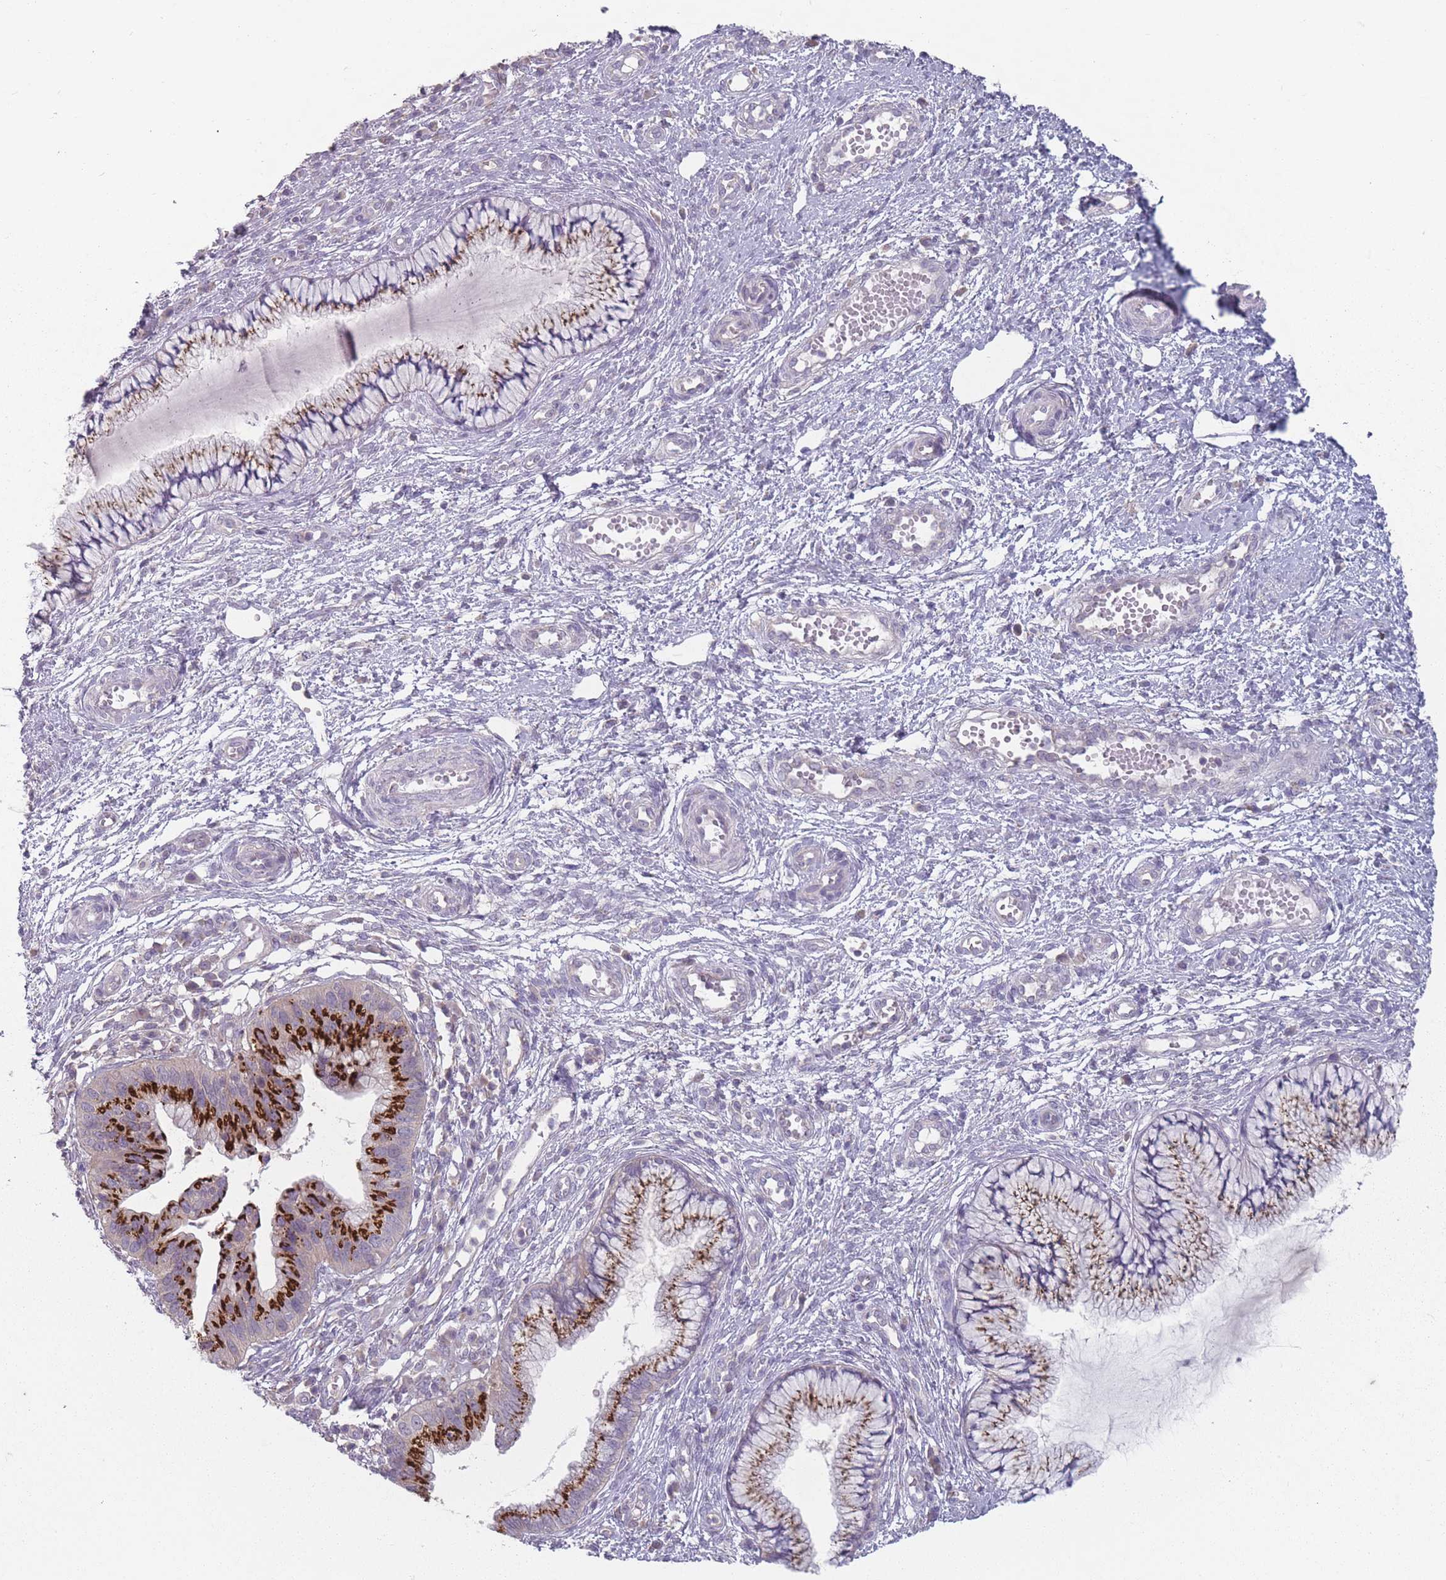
{"staining": {"intensity": "strong", "quantity": ">75%", "location": "cytoplasmic/membranous"}, "tissue": "cervical cancer", "cell_type": "Tumor cells", "image_type": "cancer", "snomed": [{"axis": "morphology", "description": "Adenocarcinoma, NOS"}, {"axis": "topography", "description": "Cervix"}], "caption": "Cervical adenocarcinoma stained with DAB (3,3'-diaminobenzidine) IHC displays high levels of strong cytoplasmic/membranous expression in about >75% of tumor cells. The staining was performed using DAB to visualize the protein expression in brown, while the nuclei were stained in blue with hematoxylin (Magnification: 20x).", "gene": "AKAIN1", "patient": {"sex": "female", "age": 34}}